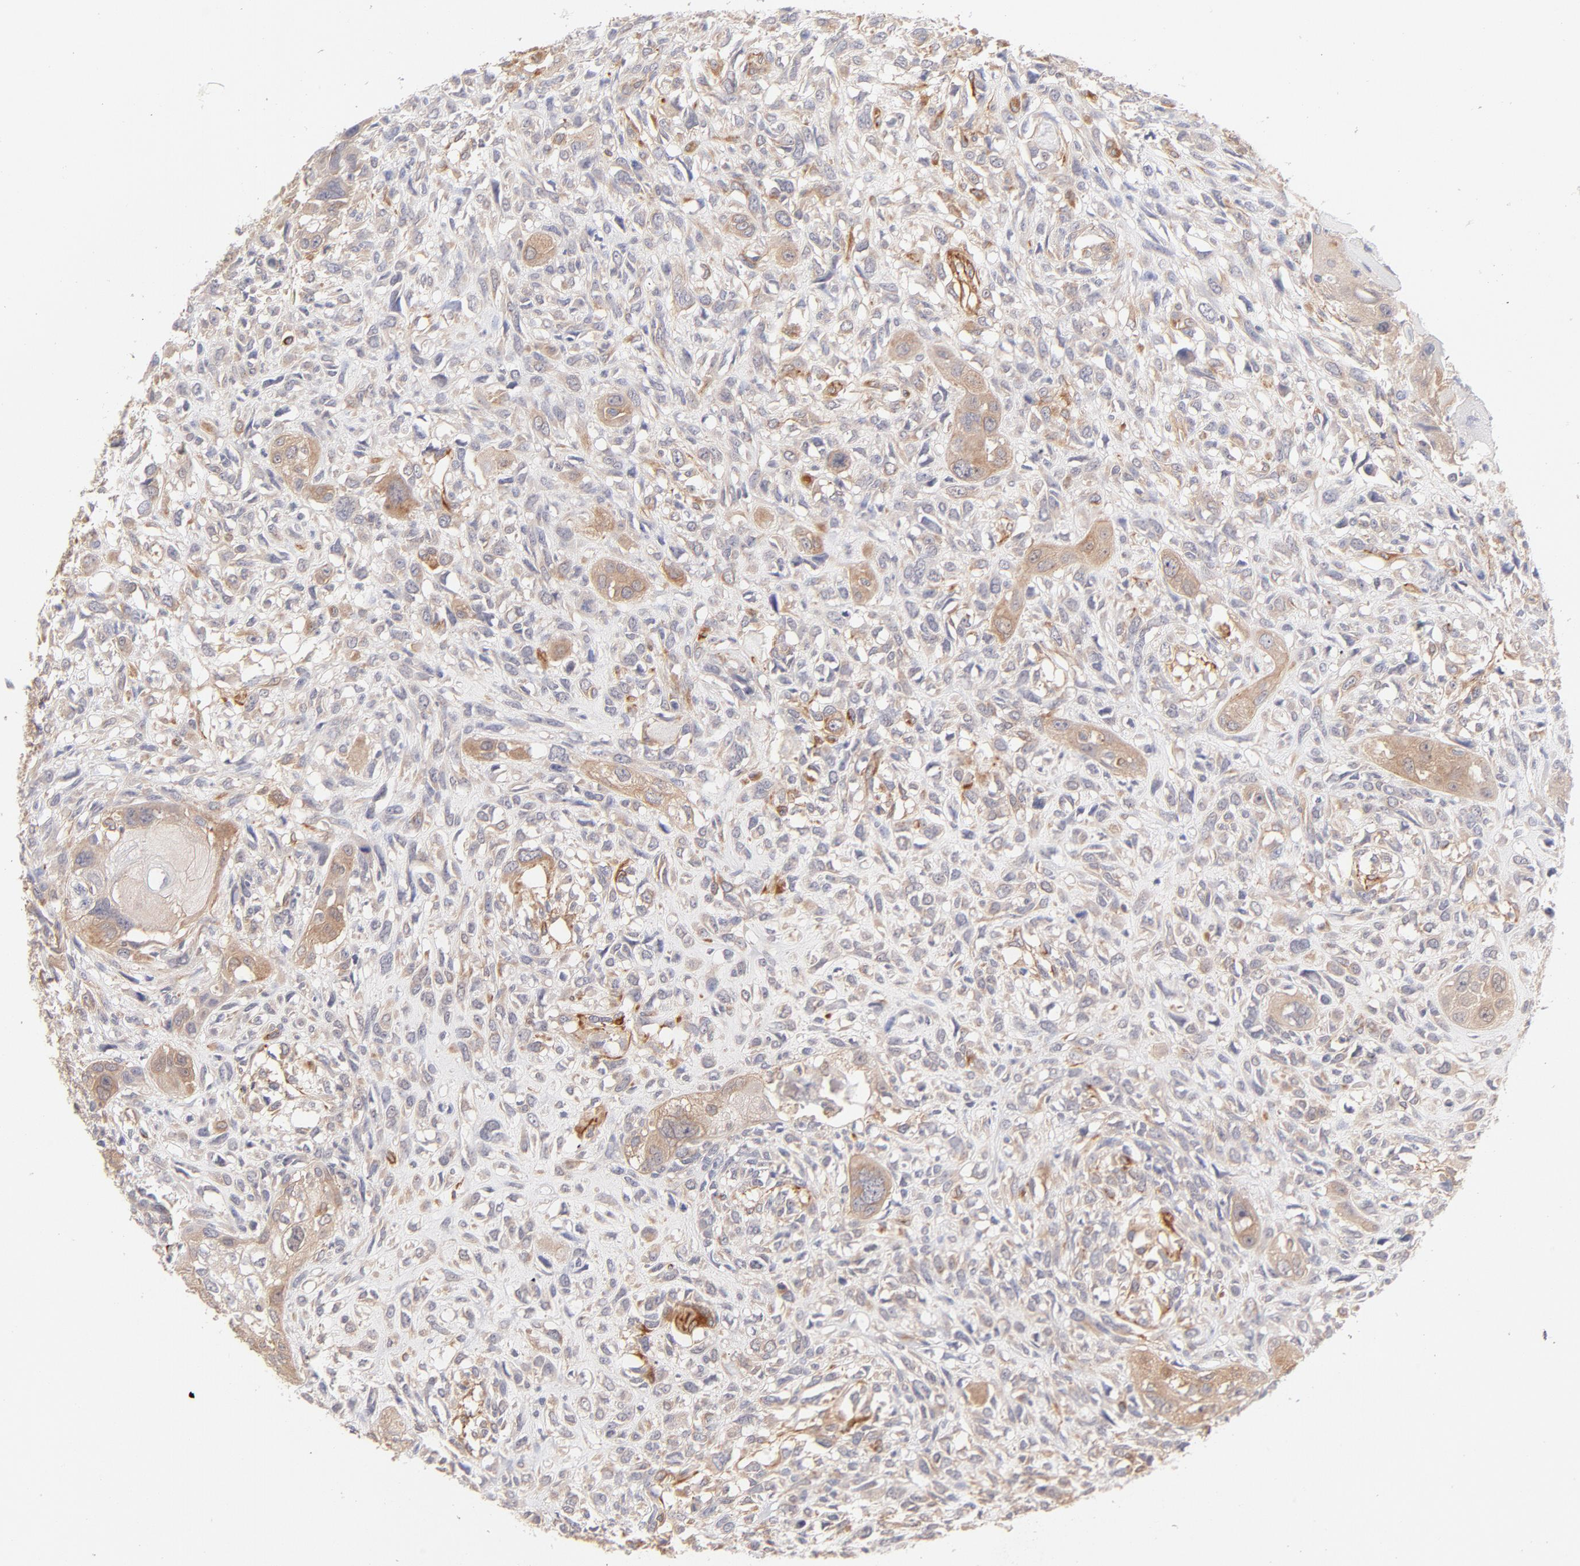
{"staining": {"intensity": "moderate", "quantity": ">75%", "location": "cytoplasmic/membranous"}, "tissue": "head and neck cancer", "cell_type": "Tumor cells", "image_type": "cancer", "snomed": [{"axis": "morphology", "description": "Neoplasm, malignant, NOS"}, {"axis": "topography", "description": "Salivary gland"}, {"axis": "topography", "description": "Head-Neck"}], "caption": "The histopathology image shows staining of neoplasm (malignant) (head and neck), revealing moderate cytoplasmic/membranous protein positivity (brown color) within tumor cells.", "gene": "LDLRAP1", "patient": {"sex": "male", "age": 43}}